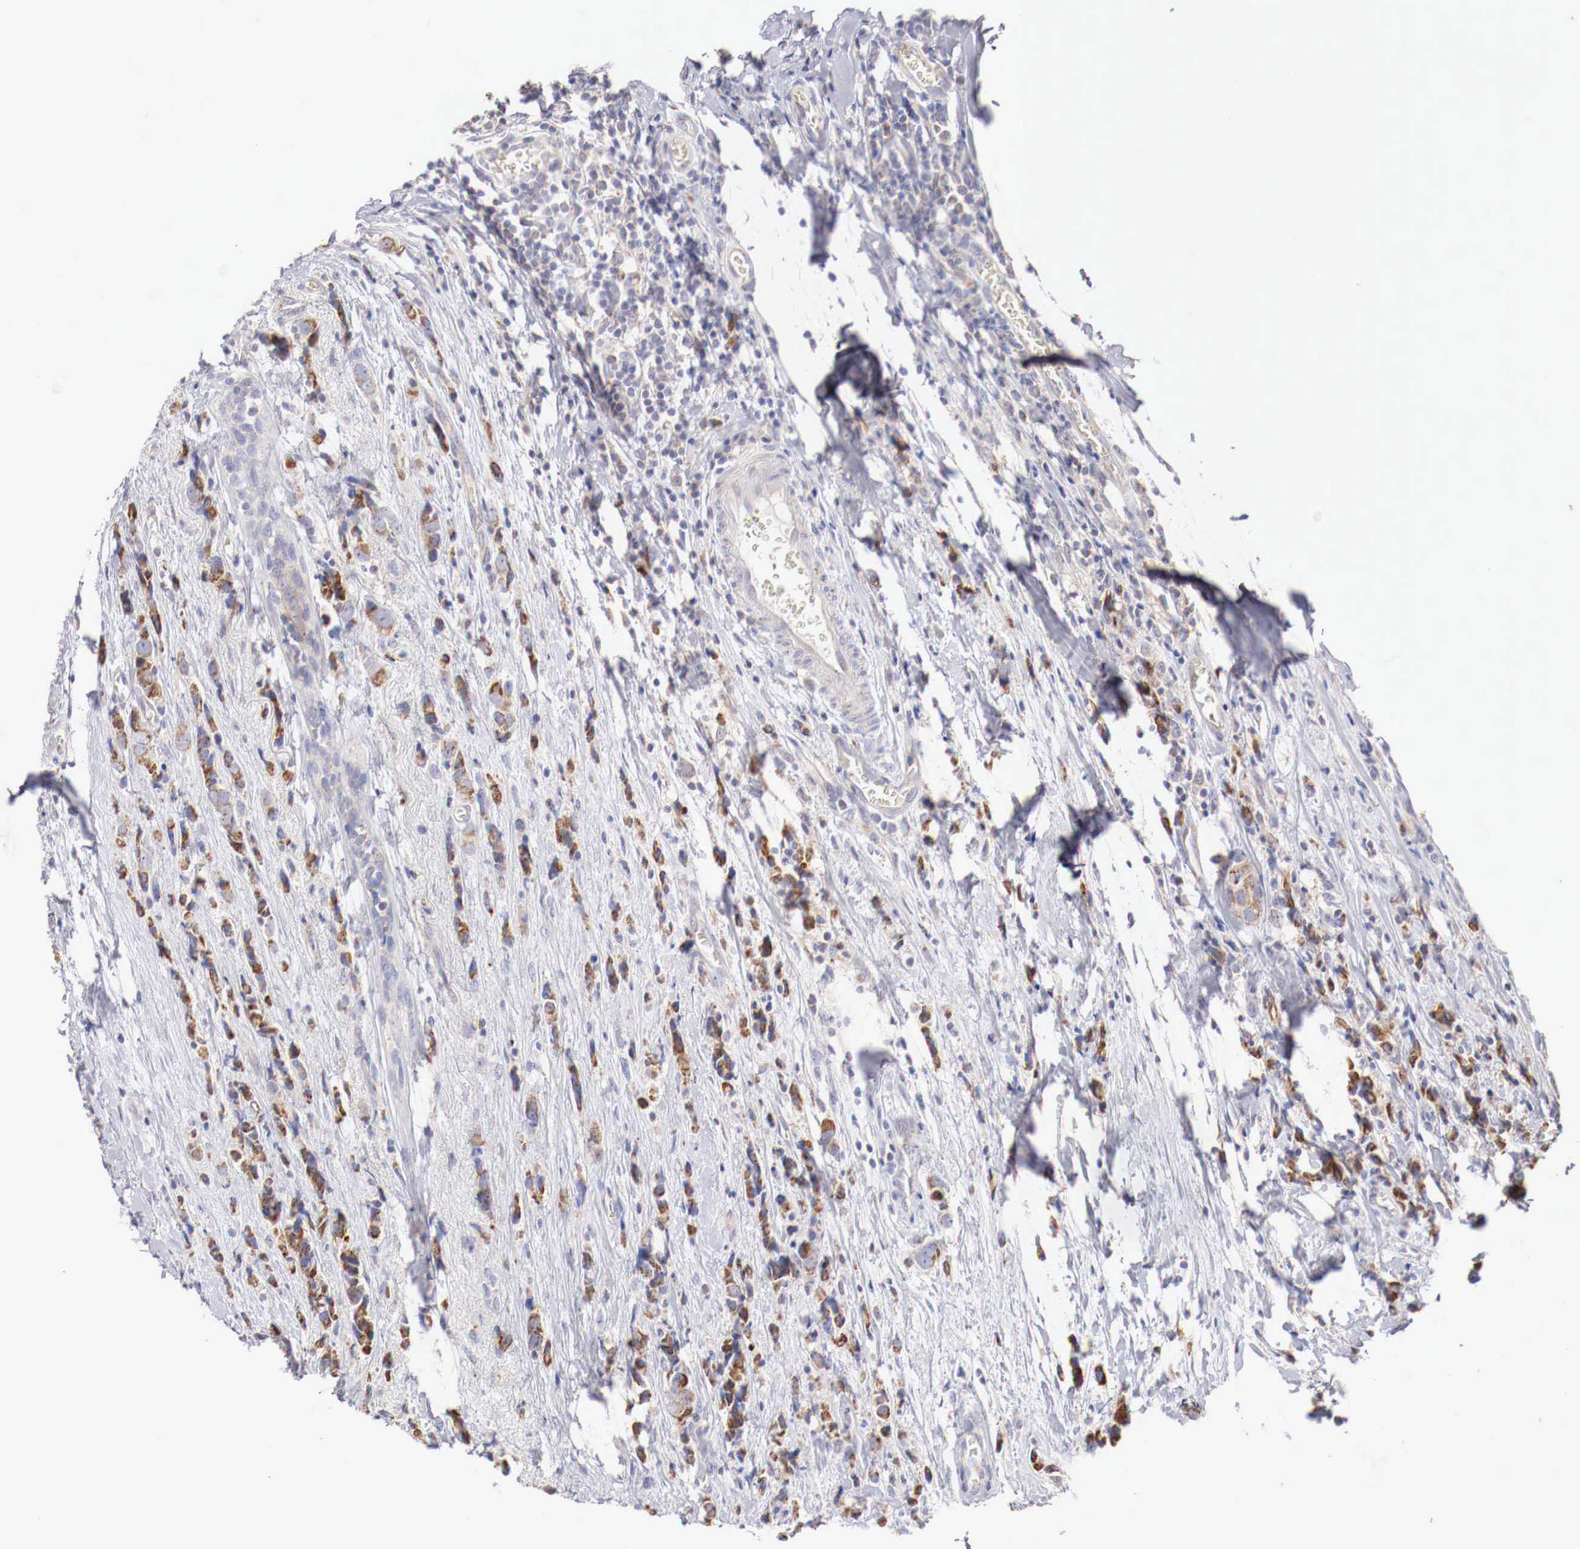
{"staining": {"intensity": "strong", "quantity": ">75%", "location": "cytoplasmic/membranous"}, "tissue": "breast cancer", "cell_type": "Tumor cells", "image_type": "cancer", "snomed": [{"axis": "morphology", "description": "Lobular carcinoma"}, {"axis": "topography", "description": "Breast"}], "caption": "Strong cytoplasmic/membranous positivity for a protein is seen in about >75% of tumor cells of breast cancer using immunohistochemistry (IHC).", "gene": "XPNPEP3", "patient": {"sex": "female", "age": 57}}